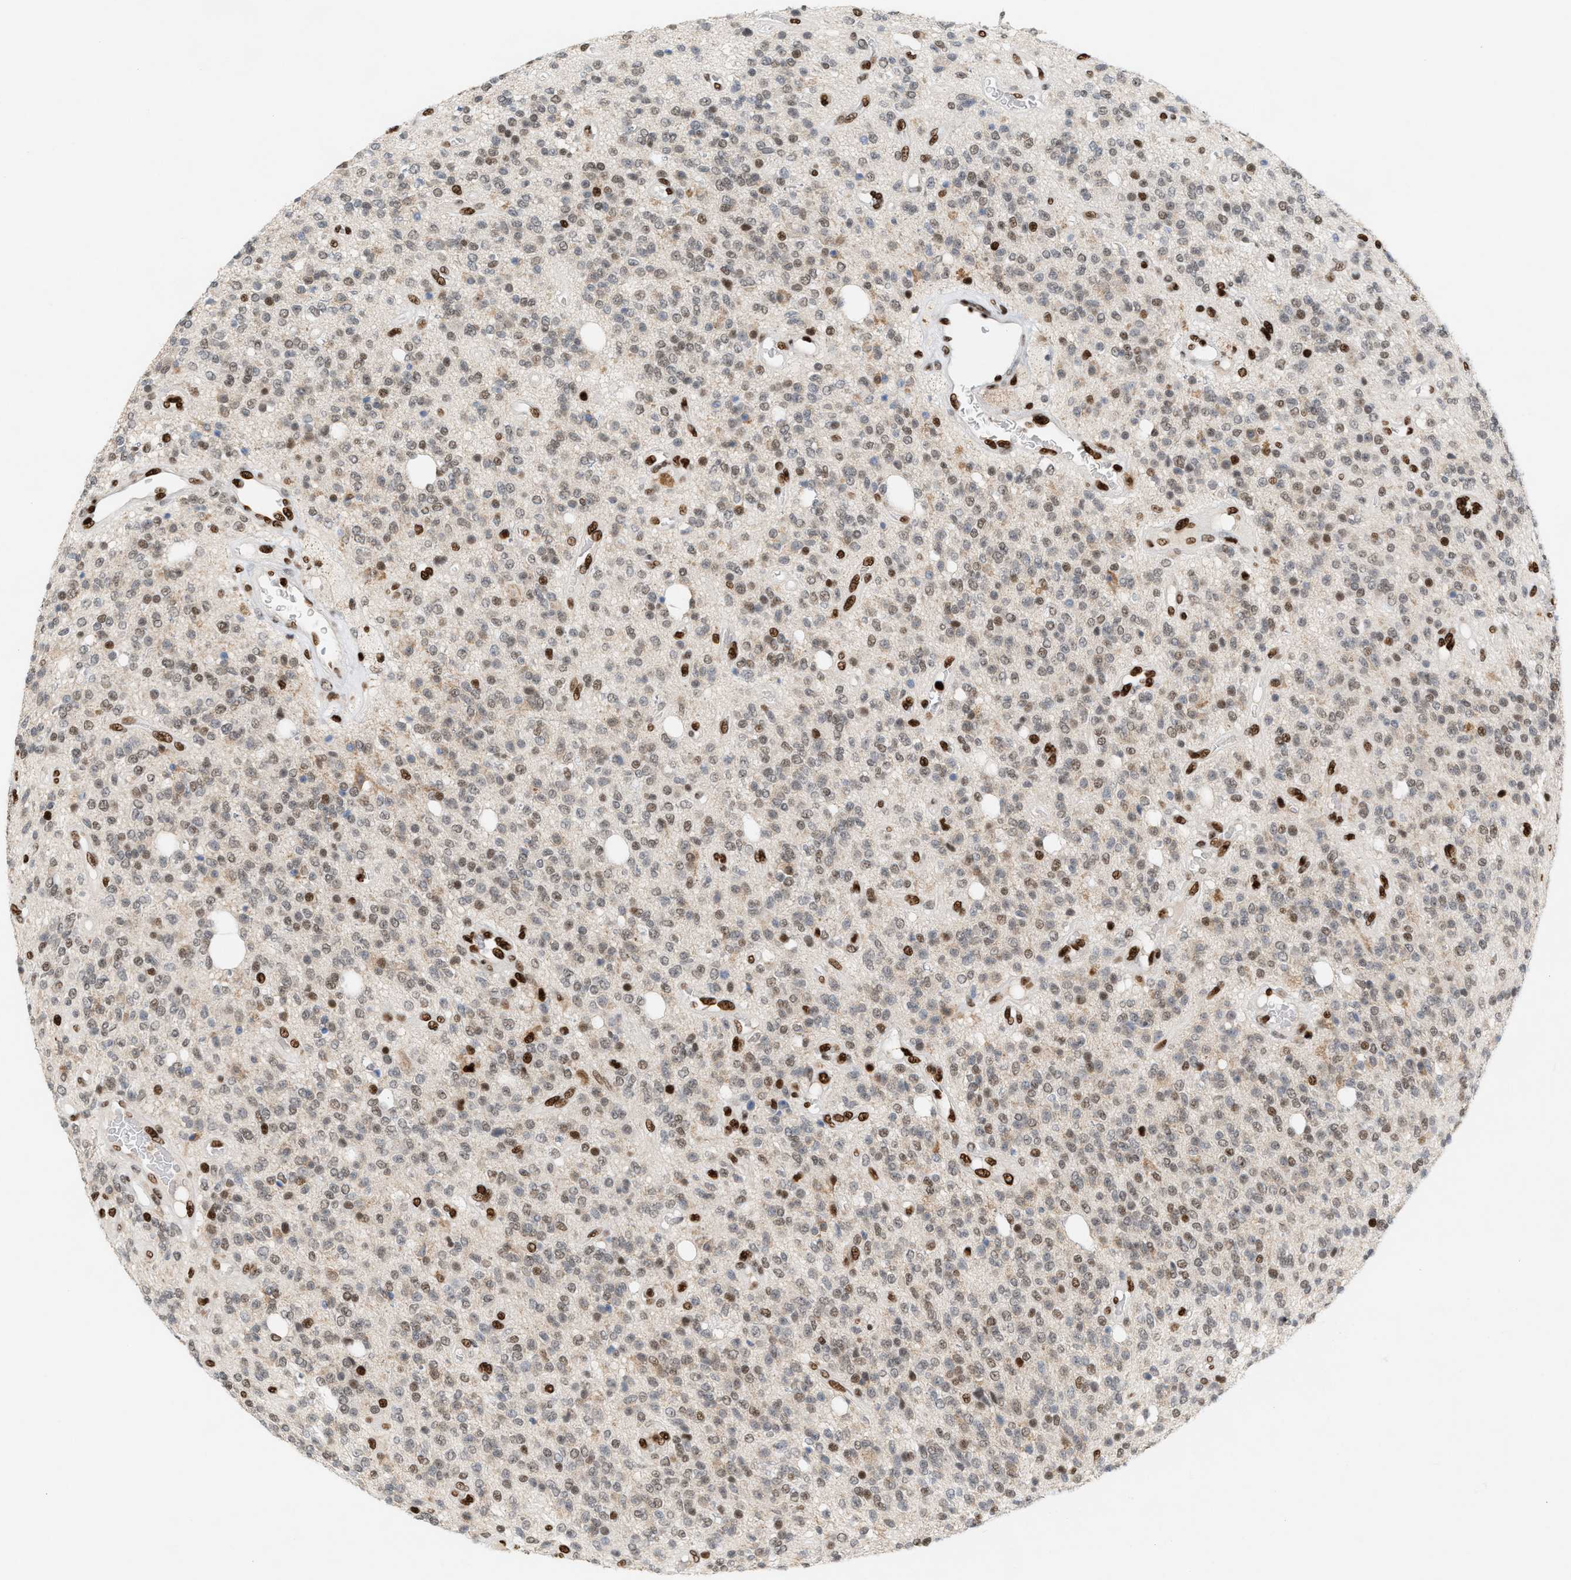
{"staining": {"intensity": "moderate", "quantity": ">75%", "location": "nuclear"}, "tissue": "glioma", "cell_type": "Tumor cells", "image_type": "cancer", "snomed": [{"axis": "morphology", "description": "Glioma, malignant, High grade"}, {"axis": "topography", "description": "Brain"}], "caption": "This is a micrograph of IHC staining of glioma, which shows moderate positivity in the nuclear of tumor cells.", "gene": "RNASEK-C17orf49", "patient": {"sex": "male", "age": 34}}